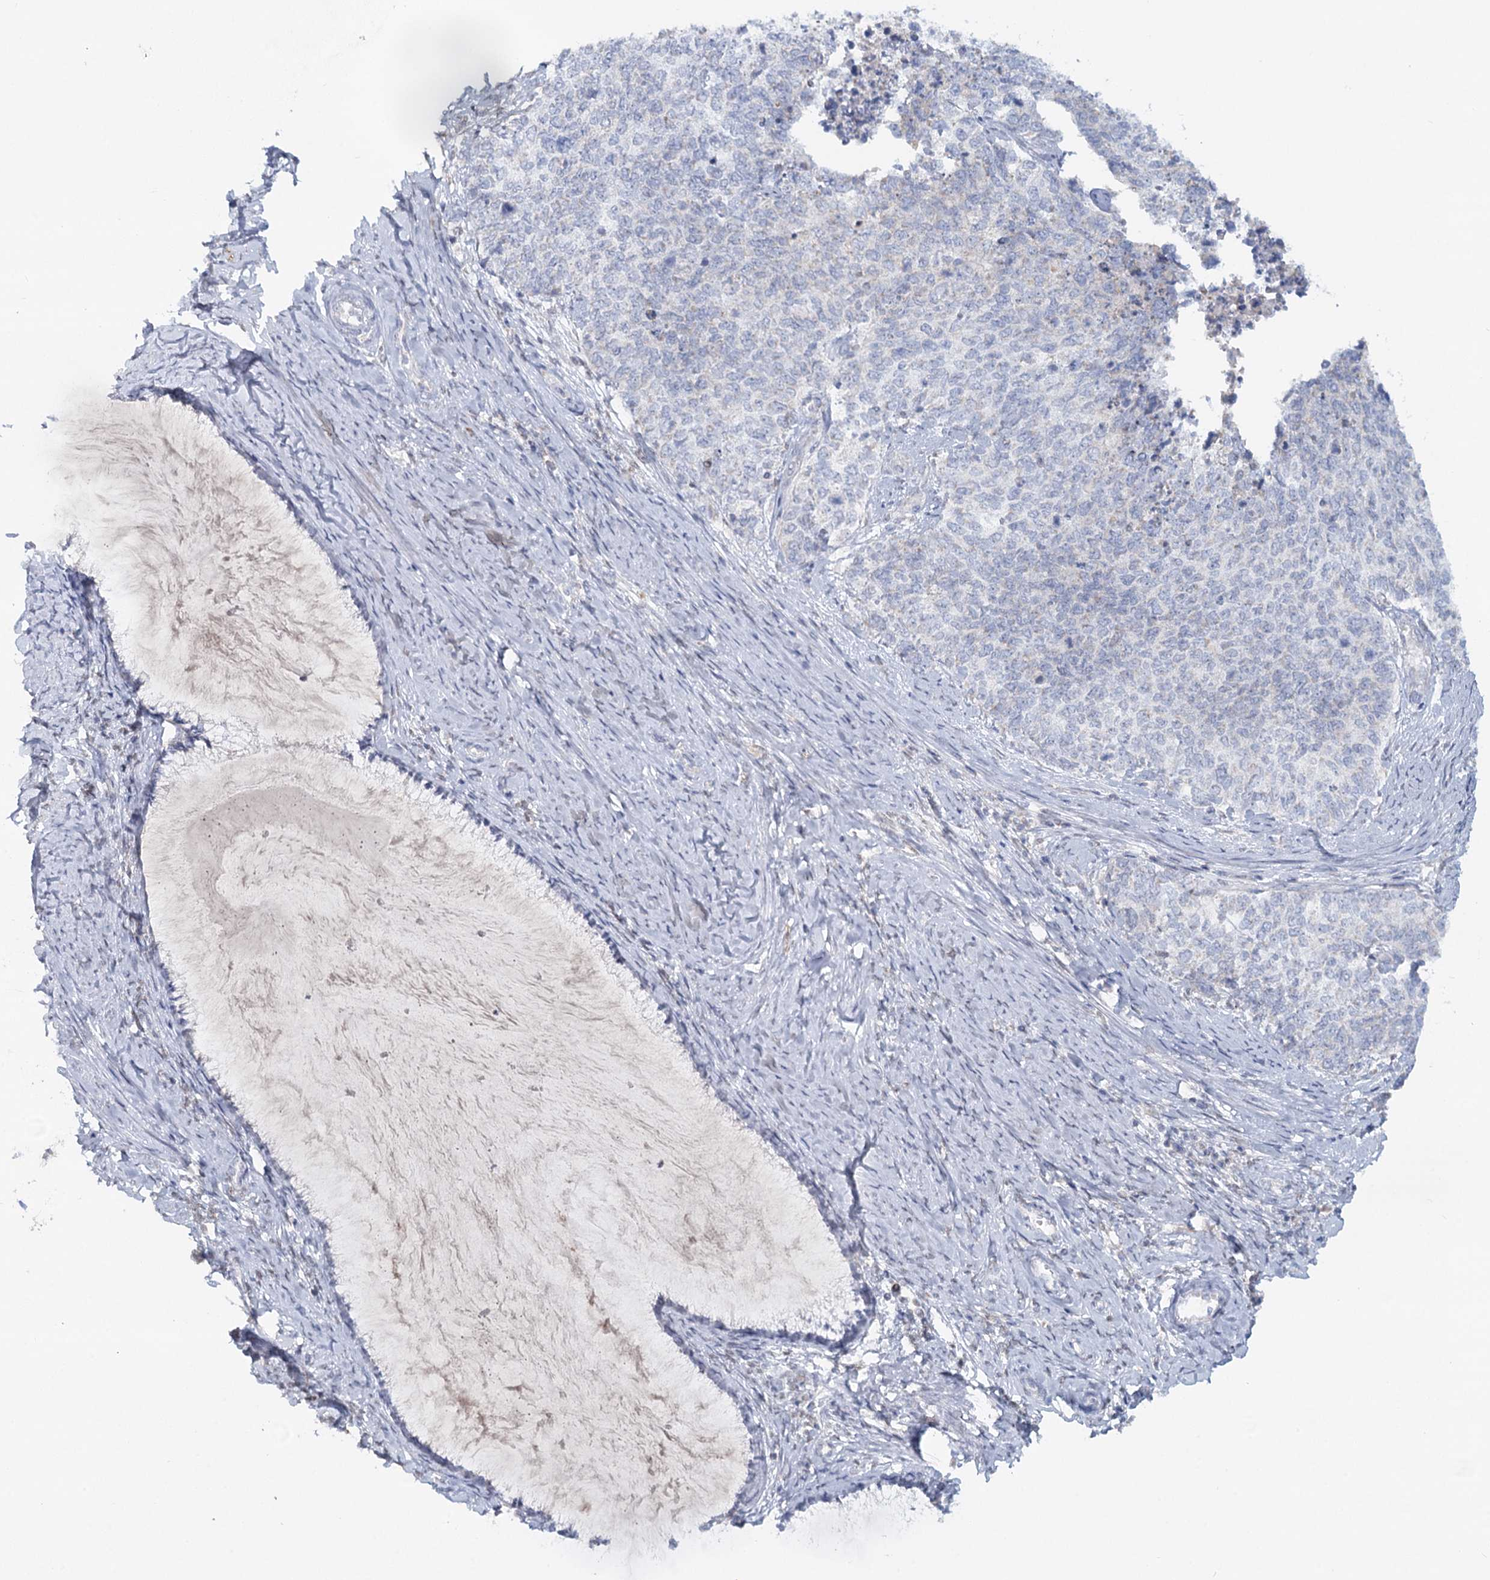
{"staining": {"intensity": "negative", "quantity": "none", "location": "none"}, "tissue": "cervical cancer", "cell_type": "Tumor cells", "image_type": "cancer", "snomed": [{"axis": "morphology", "description": "Squamous cell carcinoma, NOS"}, {"axis": "topography", "description": "Cervix"}], "caption": "There is no significant staining in tumor cells of squamous cell carcinoma (cervical).", "gene": "PSAPL1", "patient": {"sex": "female", "age": 63}}